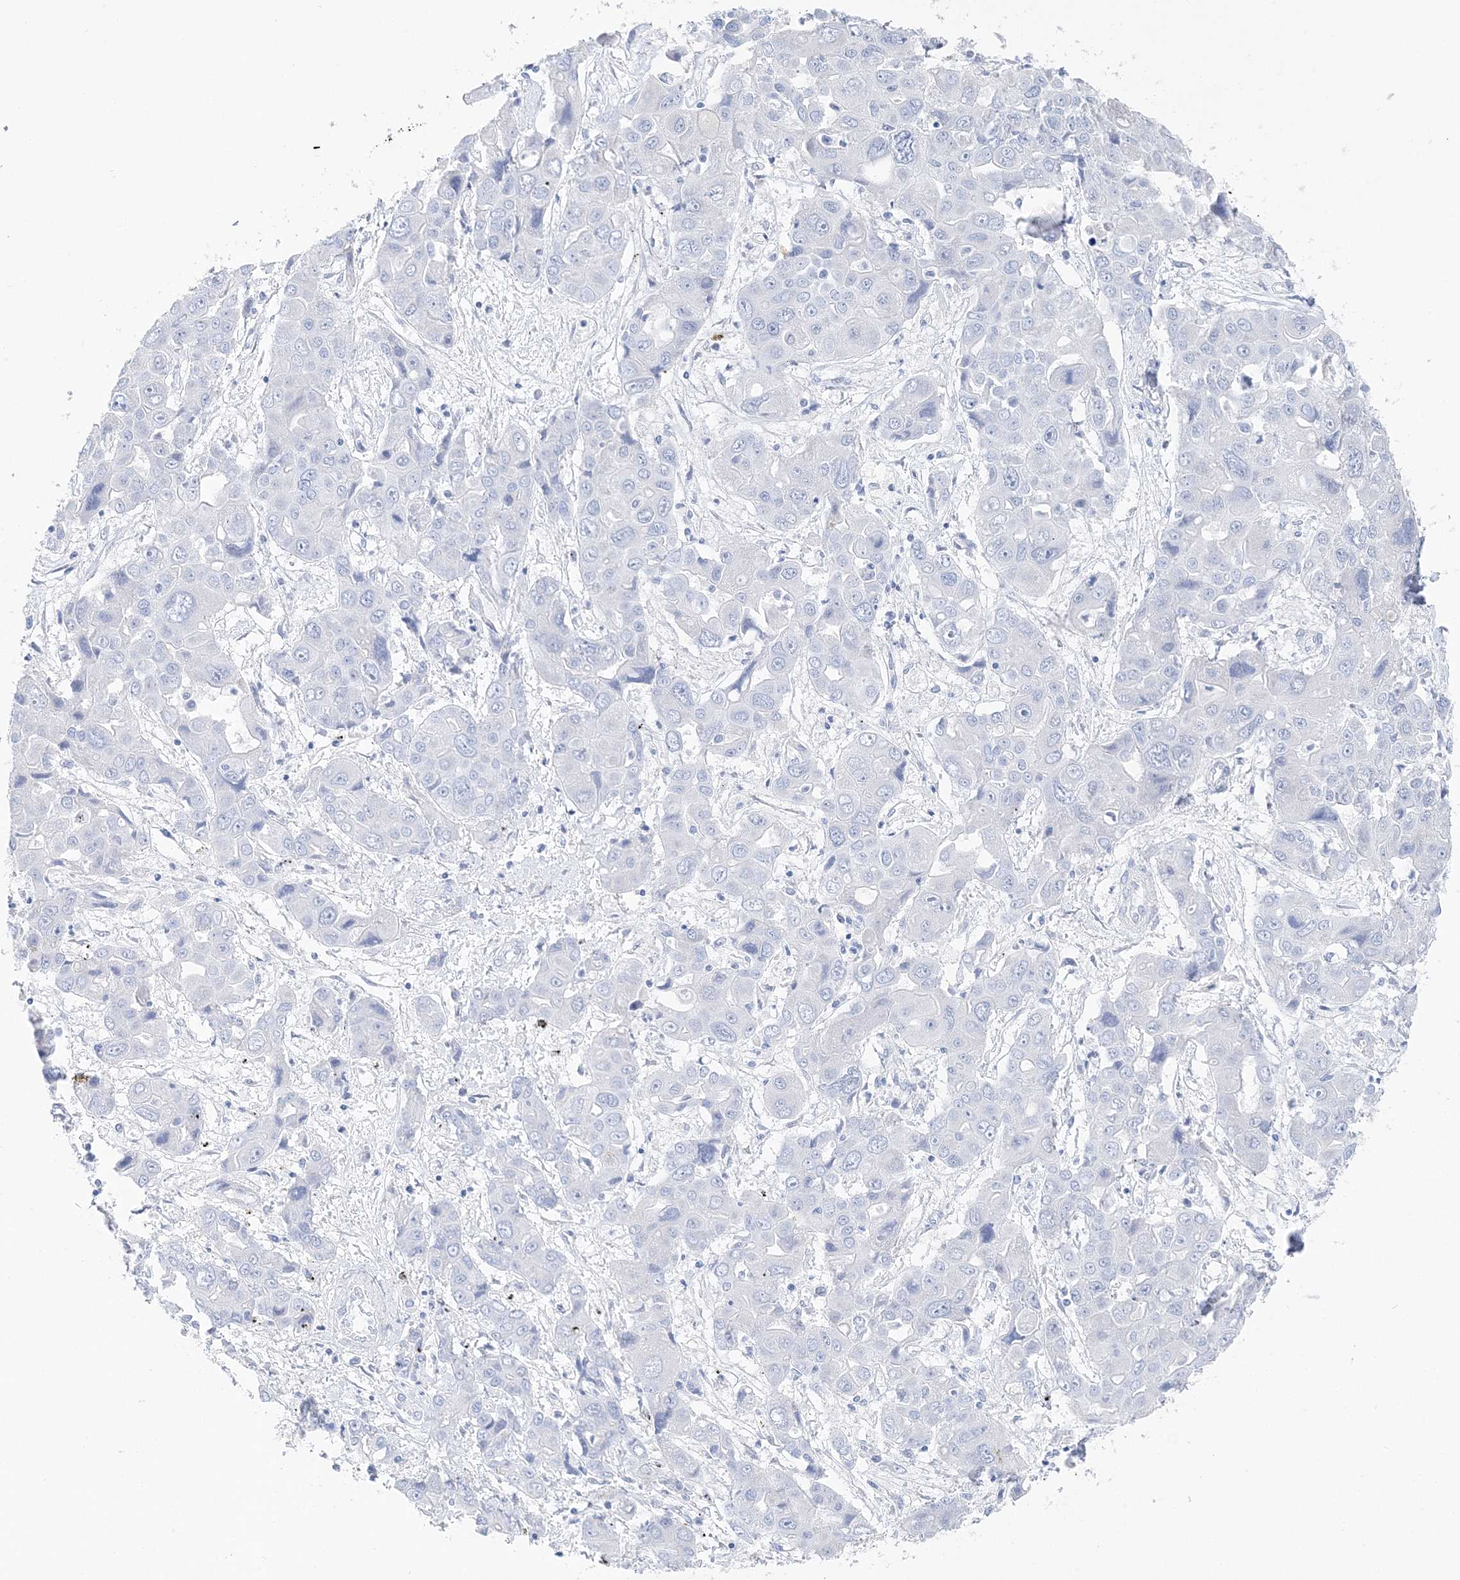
{"staining": {"intensity": "negative", "quantity": "none", "location": "none"}, "tissue": "liver cancer", "cell_type": "Tumor cells", "image_type": "cancer", "snomed": [{"axis": "morphology", "description": "Cholangiocarcinoma"}, {"axis": "topography", "description": "Liver"}], "caption": "Liver cancer stained for a protein using immunohistochemistry exhibits no staining tumor cells.", "gene": "TSPYL6", "patient": {"sex": "male", "age": 67}}